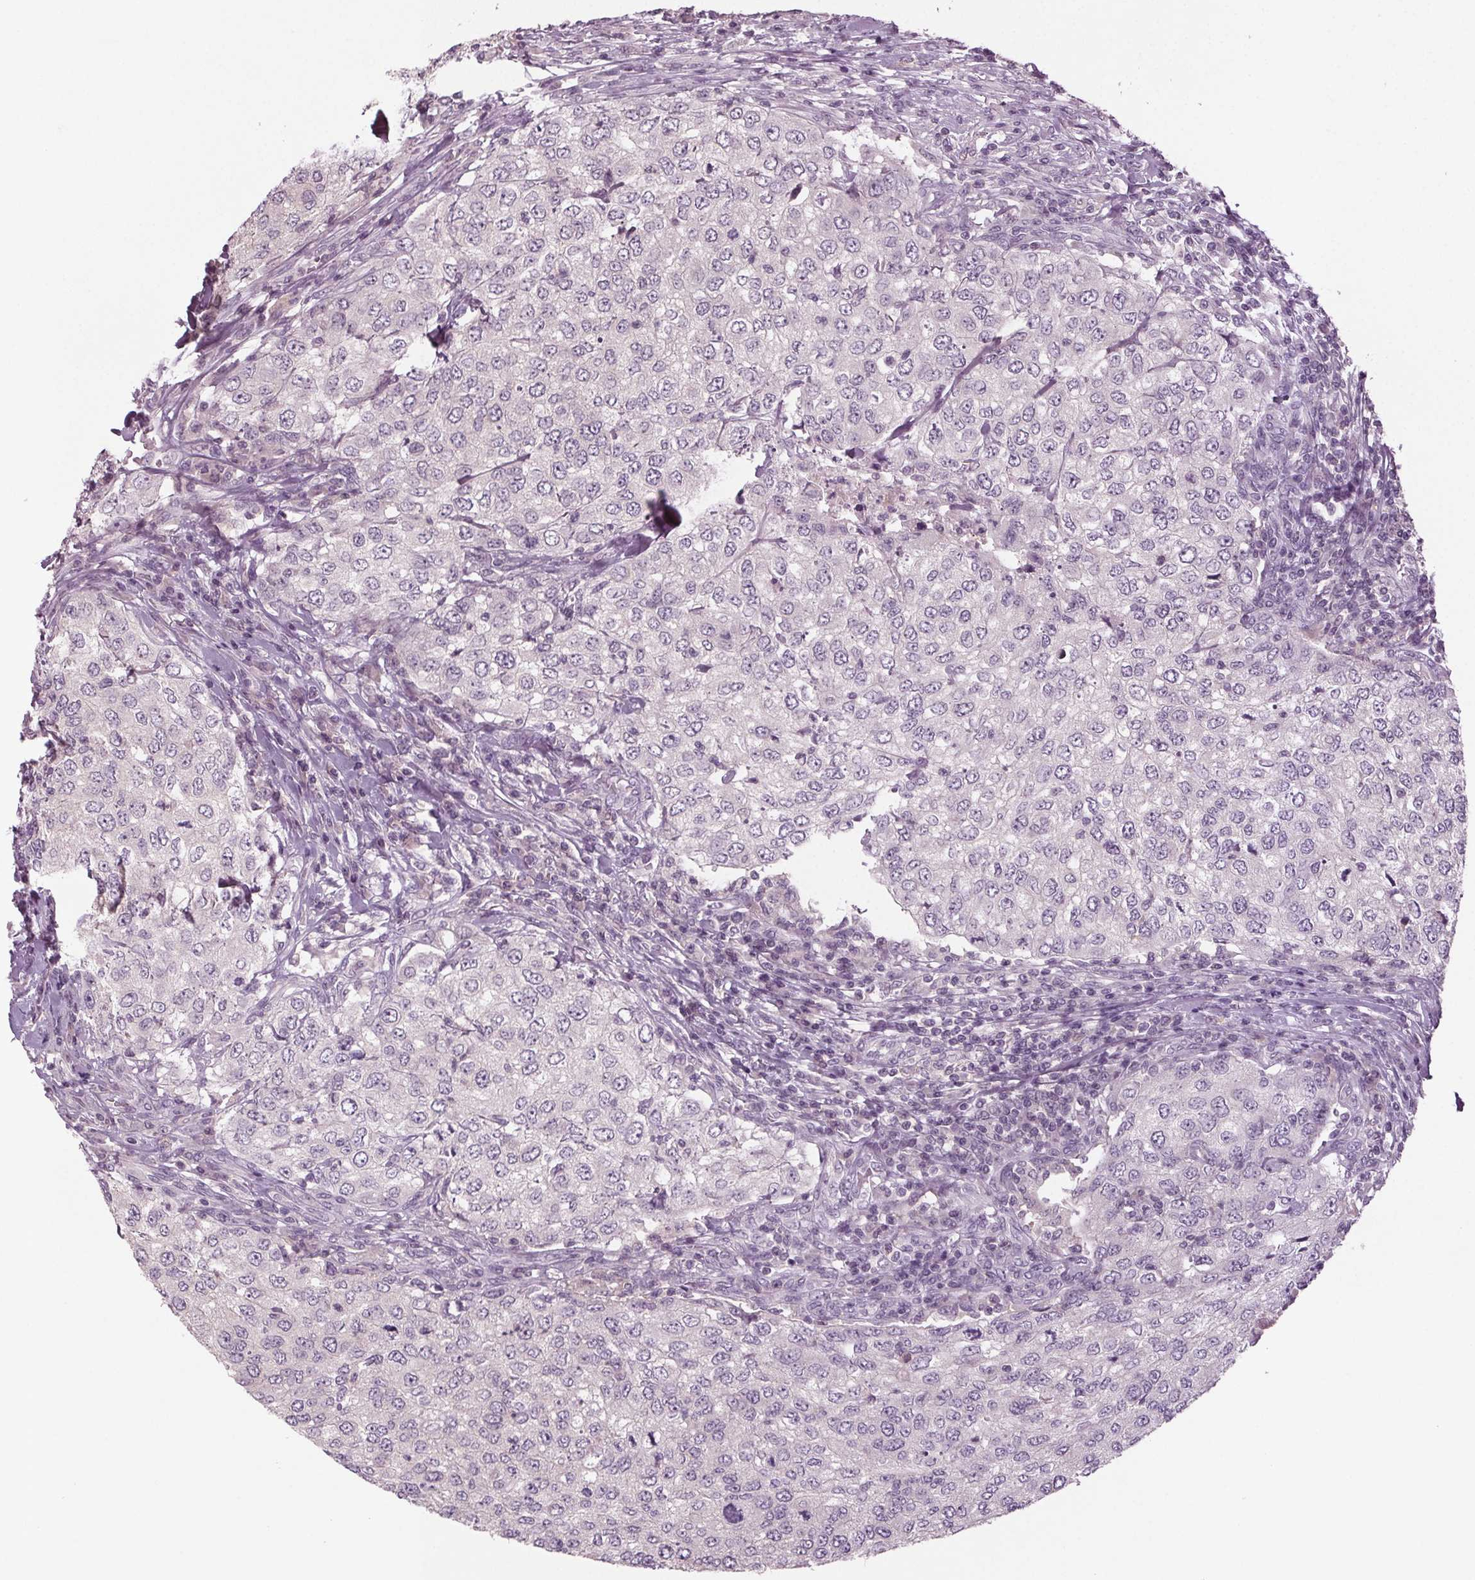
{"staining": {"intensity": "negative", "quantity": "none", "location": "none"}, "tissue": "urothelial cancer", "cell_type": "Tumor cells", "image_type": "cancer", "snomed": [{"axis": "morphology", "description": "Urothelial carcinoma, High grade"}, {"axis": "topography", "description": "Urinary bladder"}], "caption": "Immunohistochemistry of human urothelial cancer exhibits no expression in tumor cells. (Brightfield microscopy of DAB immunohistochemistry at high magnification).", "gene": "BHLHE22", "patient": {"sex": "female", "age": 78}}